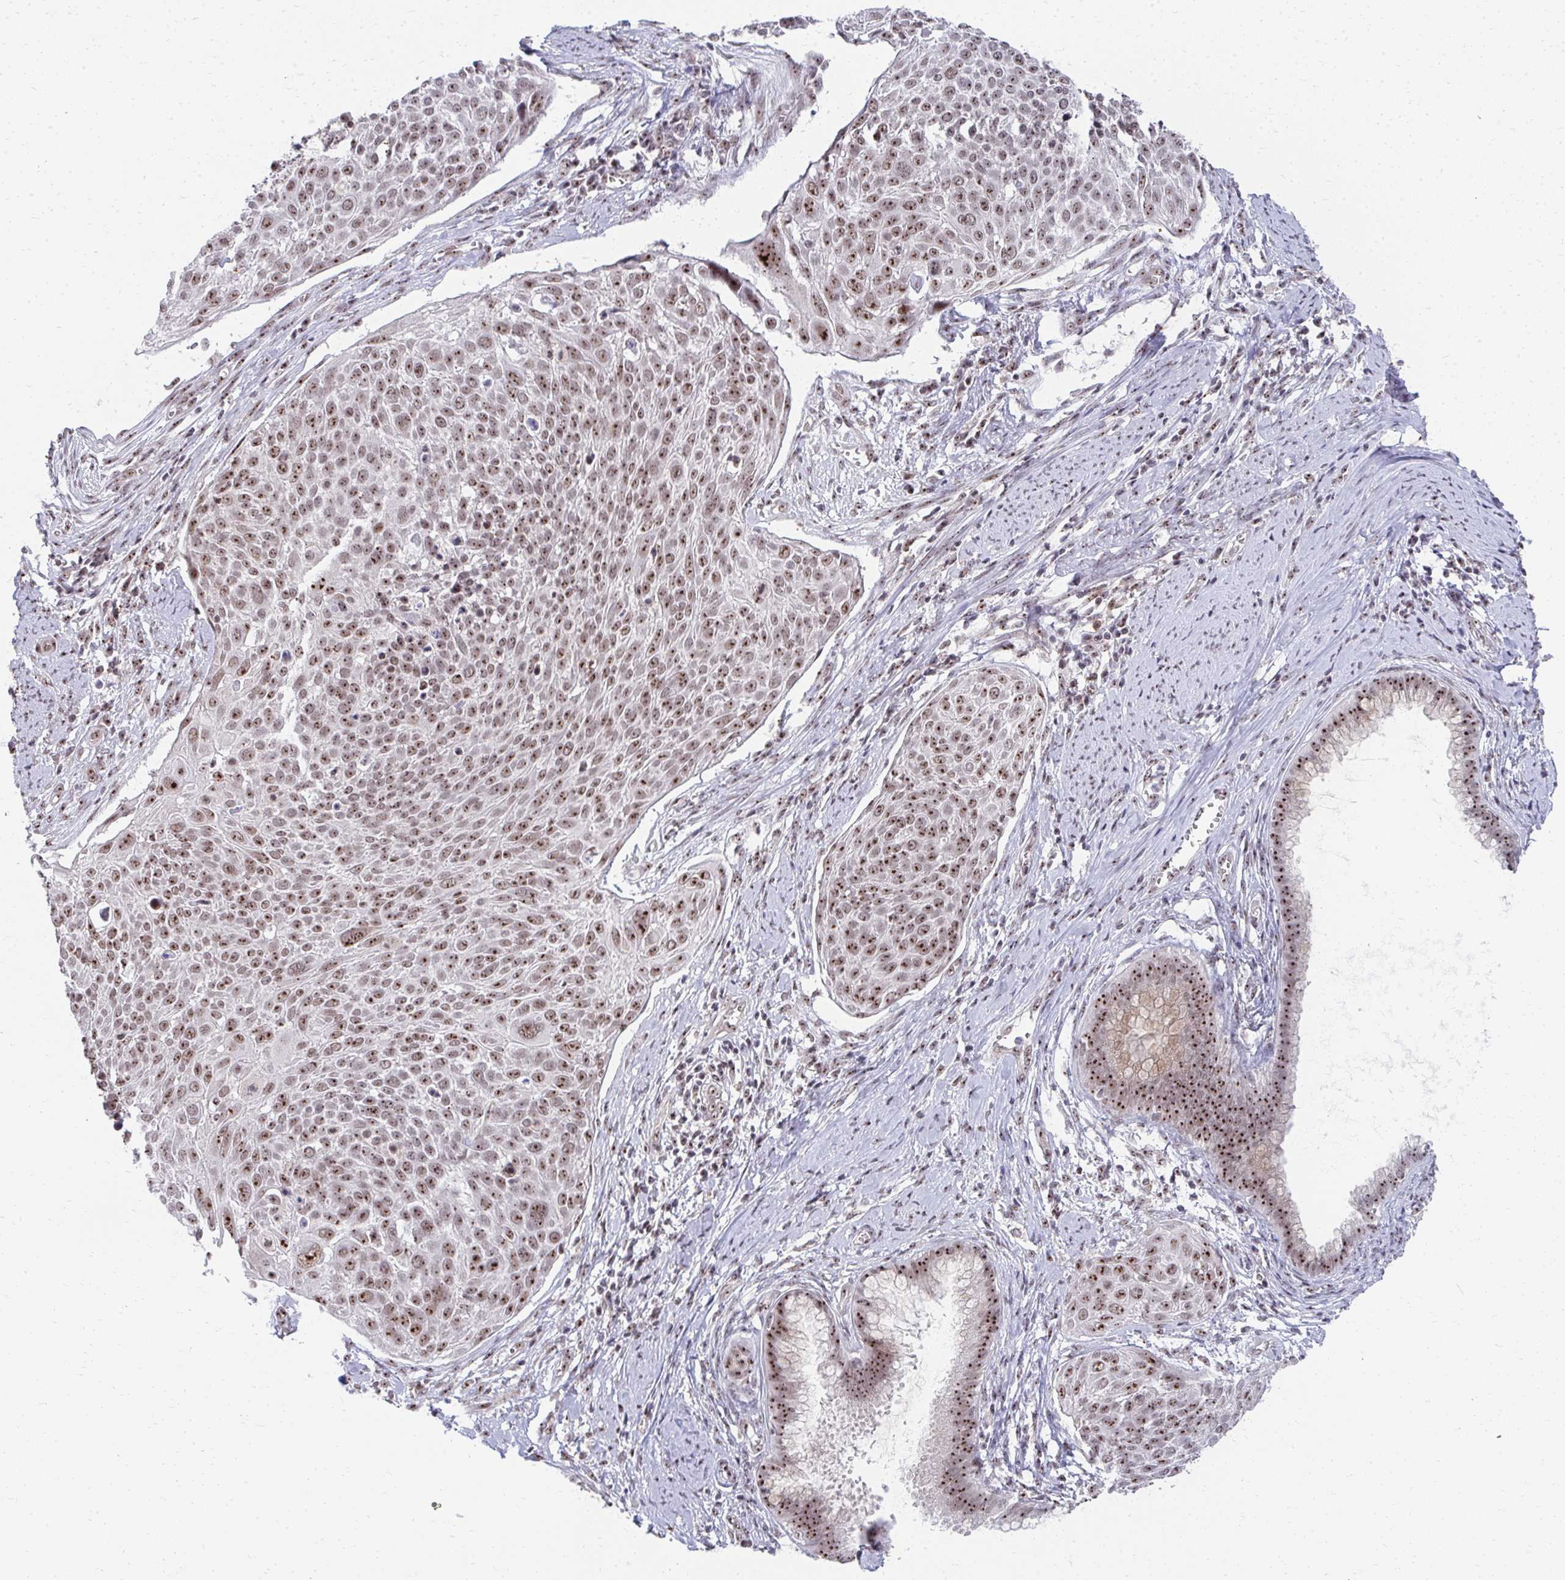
{"staining": {"intensity": "moderate", "quantity": ">75%", "location": "nuclear"}, "tissue": "cervical cancer", "cell_type": "Tumor cells", "image_type": "cancer", "snomed": [{"axis": "morphology", "description": "Squamous cell carcinoma, NOS"}, {"axis": "topography", "description": "Cervix"}], "caption": "A medium amount of moderate nuclear expression is identified in about >75% of tumor cells in squamous cell carcinoma (cervical) tissue.", "gene": "HIRA", "patient": {"sex": "female", "age": 39}}